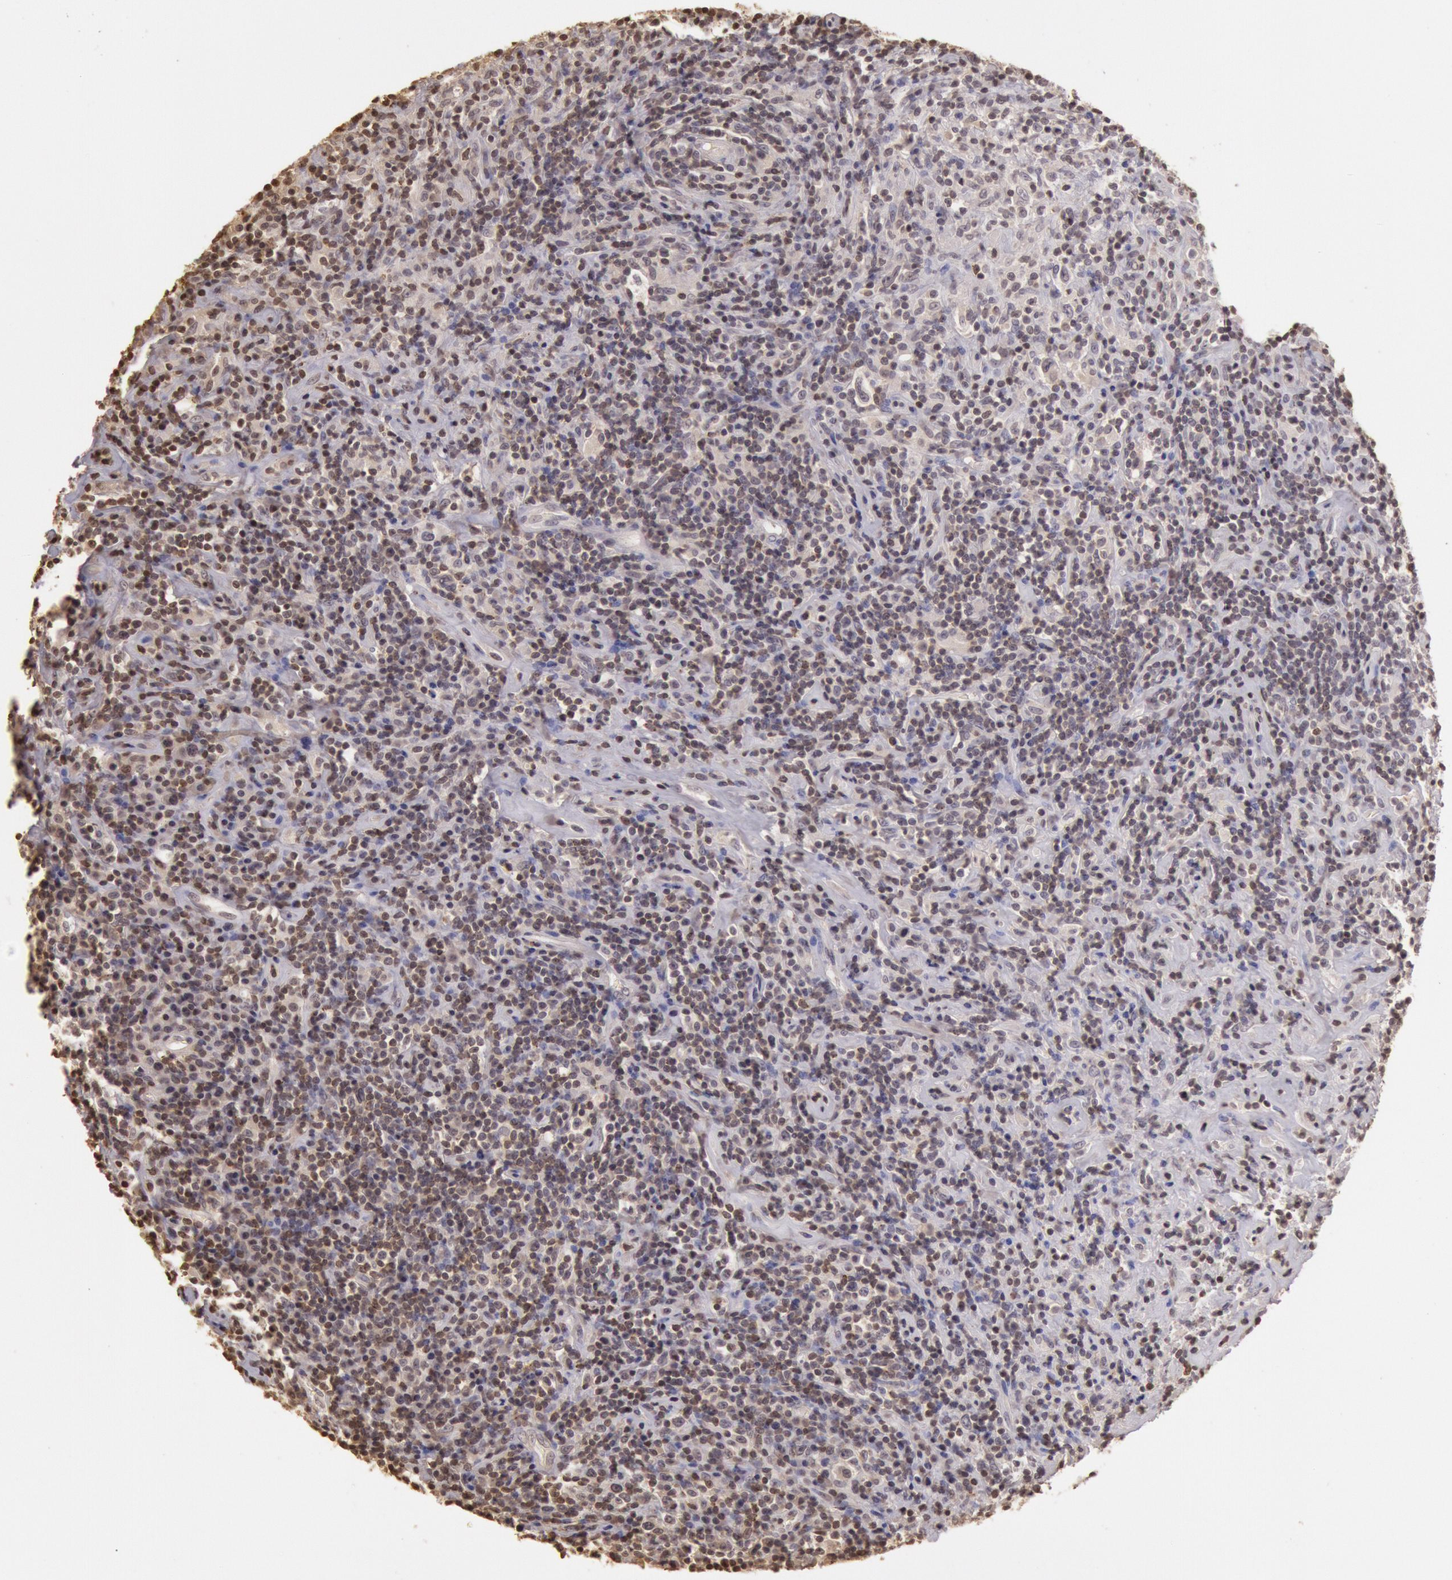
{"staining": {"intensity": "weak", "quantity": "25%-75%", "location": "nuclear"}, "tissue": "lymphoma", "cell_type": "Tumor cells", "image_type": "cancer", "snomed": [{"axis": "morphology", "description": "Hodgkin's disease, NOS"}, {"axis": "topography", "description": "Lymph node"}], "caption": "This photomicrograph exhibits immunohistochemistry (IHC) staining of human Hodgkin's disease, with low weak nuclear staining in approximately 25%-75% of tumor cells.", "gene": "SOD1", "patient": {"sex": "male", "age": 46}}